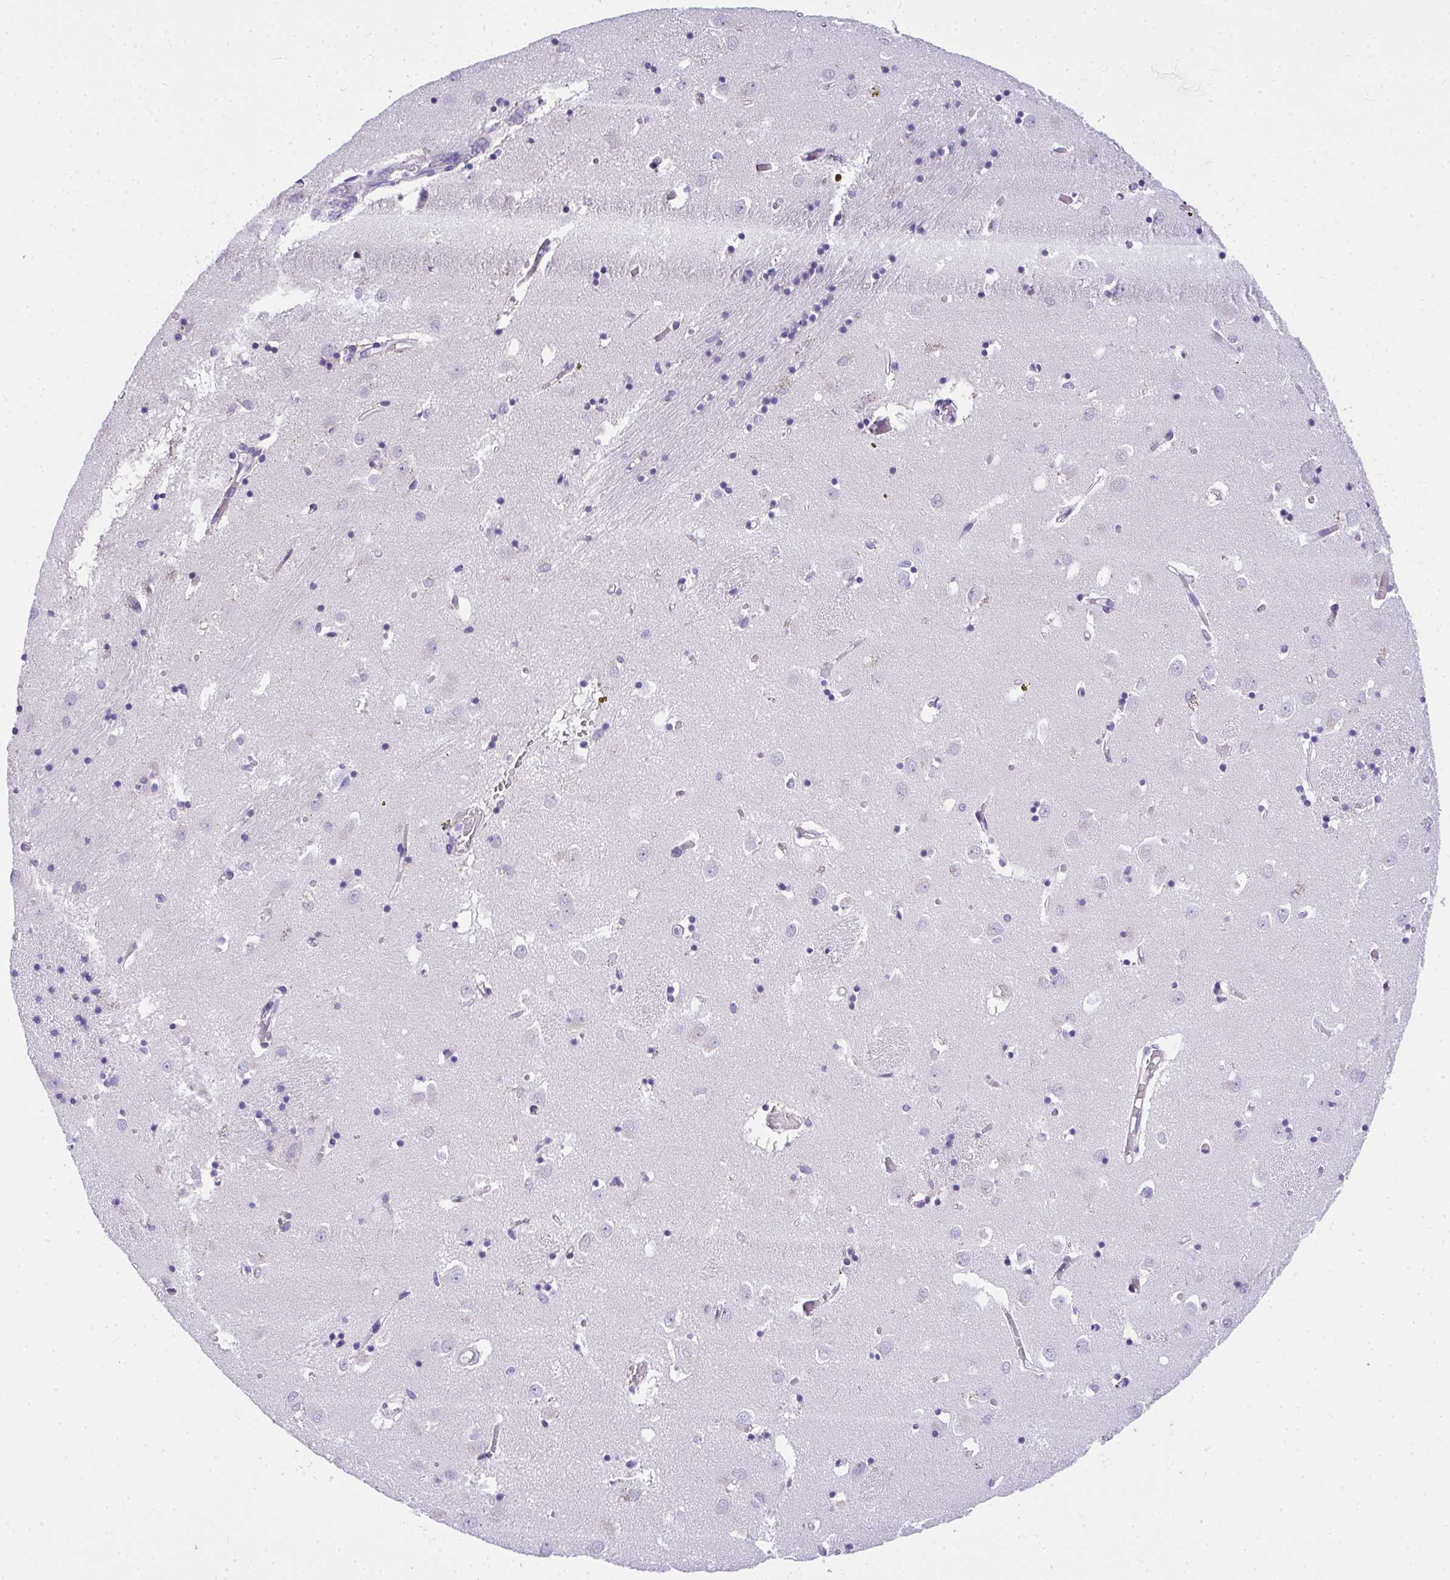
{"staining": {"intensity": "negative", "quantity": "none", "location": "none"}, "tissue": "caudate", "cell_type": "Glial cells", "image_type": "normal", "snomed": [{"axis": "morphology", "description": "Normal tissue, NOS"}, {"axis": "topography", "description": "Lateral ventricle wall"}], "caption": "DAB (3,3'-diaminobenzidine) immunohistochemical staining of benign human caudate reveals no significant staining in glial cells.", "gene": "ADRA2C", "patient": {"sex": "male", "age": 70}}